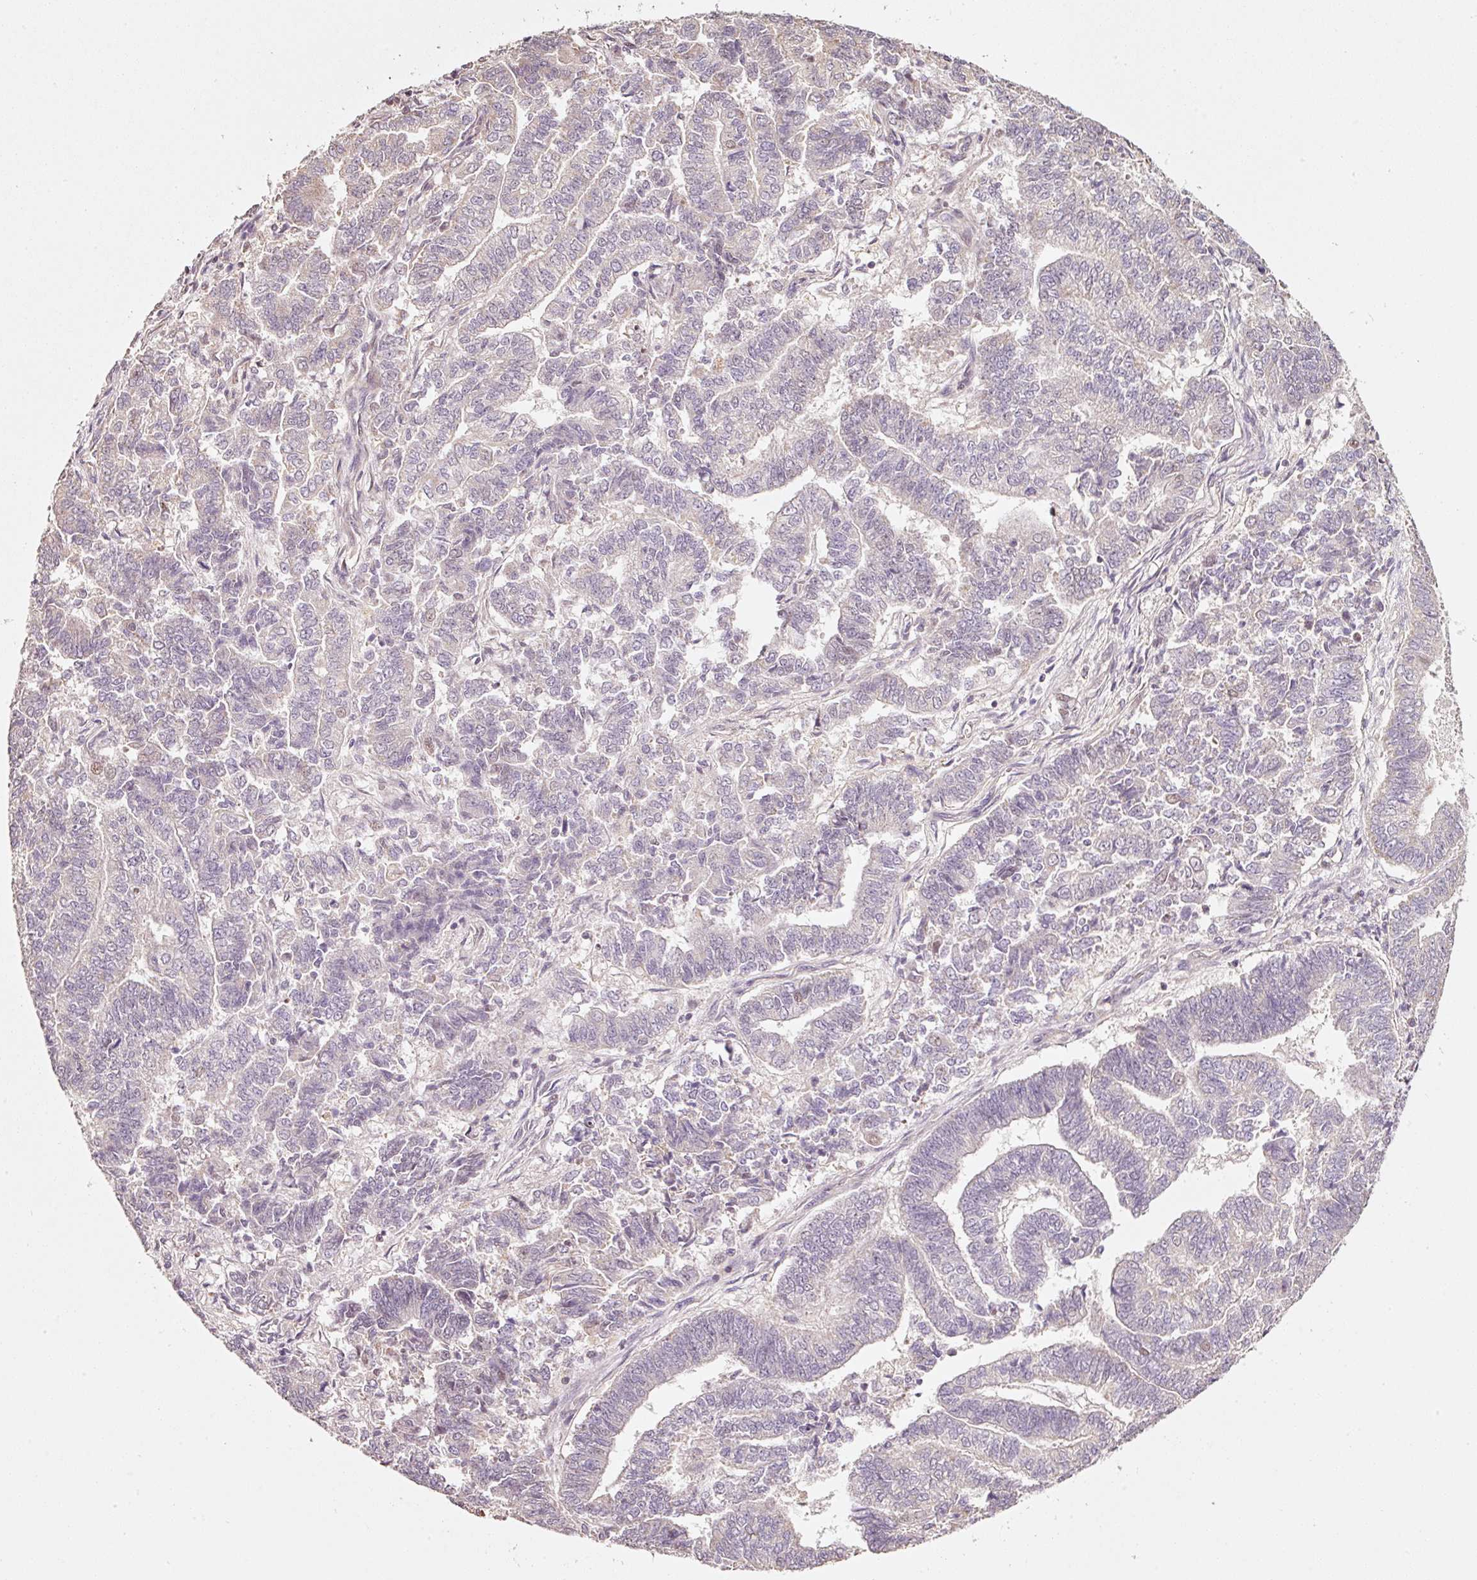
{"staining": {"intensity": "negative", "quantity": "none", "location": "none"}, "tissue": "endometrial cancer", "cell_type": "Tumor cells", "image_type": "cancer", "snomed": [{"axis": "morphology", "description": "Adenocarcinoma, NOS"}, {"axis": "topography", "description": "Endometrium"}], "caption": "Adenocarcinoma (endometrial) was stained to show a protein in brown. There is no significant positivity in tumor cells.", "gene": "RAB35", "patient": {"sex": "female", "age": 72}}